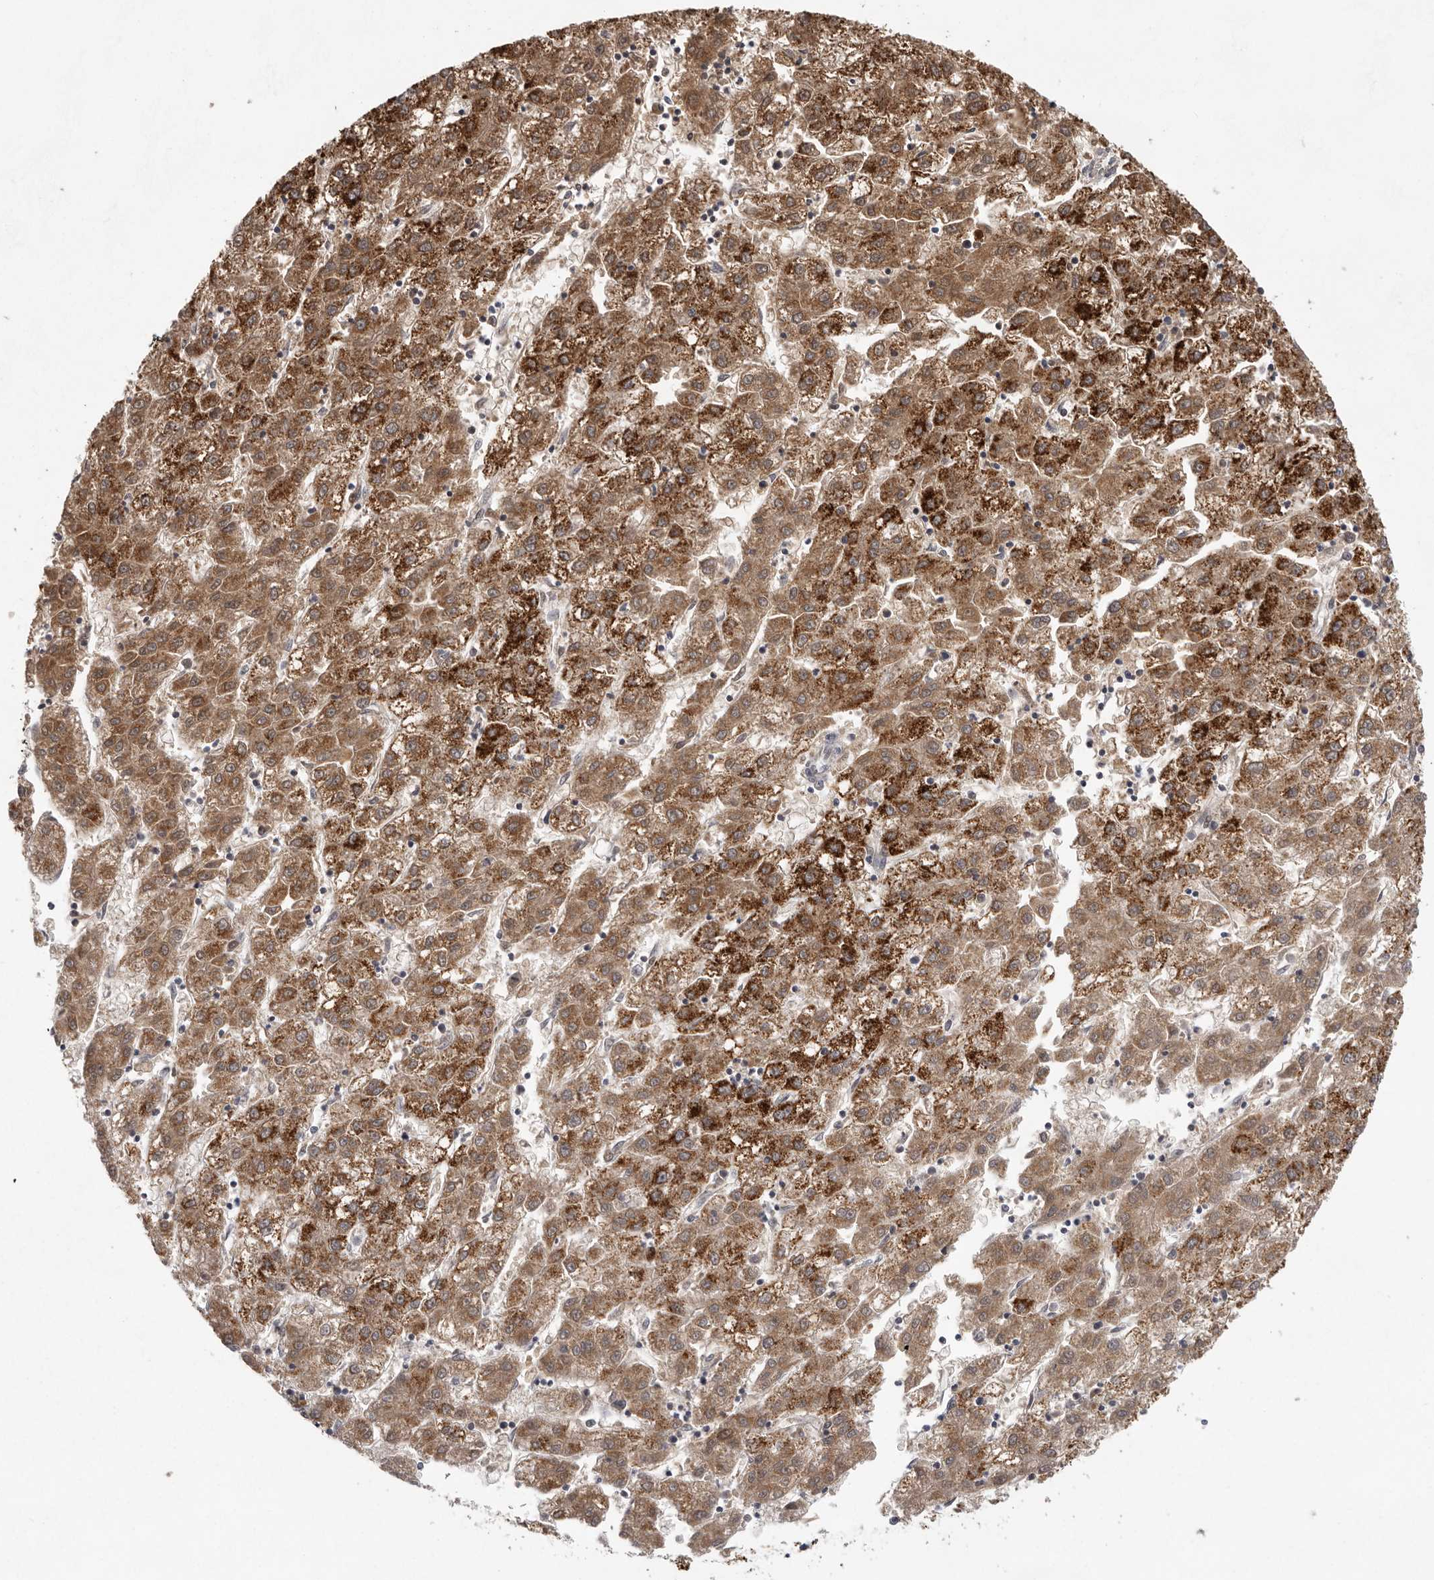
{"staining": {"intensity": "moderate", "quantity": ">75%", "location": "cytoplasmic/membranous"}, "tissue": "liver cancer", "cell_type": "Tumor cells", "image_type": "cancer", "snomed": [{"axis": "morphology", "description": "Carcinoma, Hepatocellular, NOS"}, {"axis": "topography", "description": "Liver"}], "caption": "DAB (3,3'-diaminobenzidine) immunohistochemical staining of human liver cancer (hepatocellular carcinoma) demonstrates moderate cytoplasmic/membranous protein positivity in about >75% of tumor cells.", "gene": "USP24", "patient": {"sex": "male", "age": 72}}